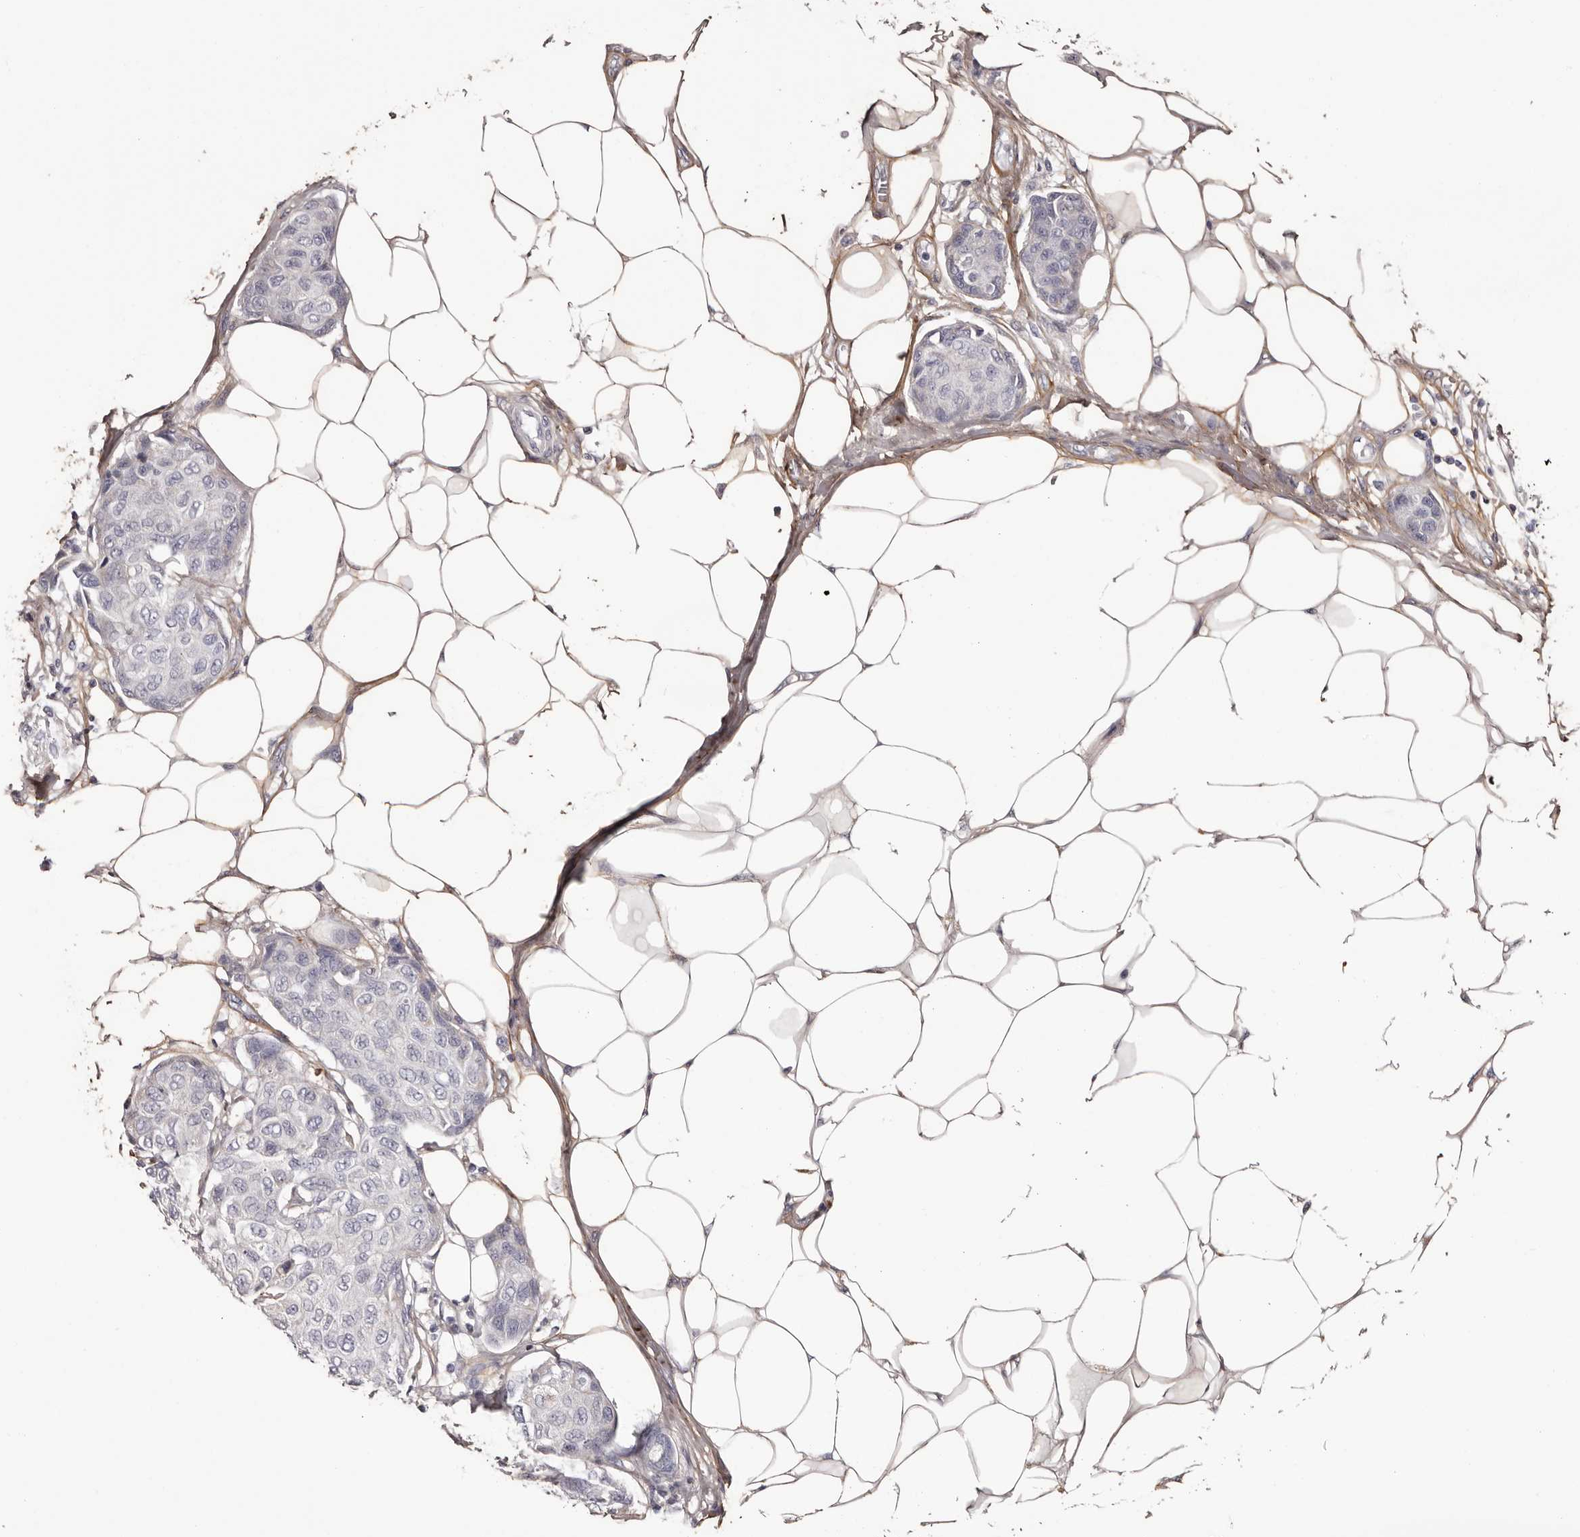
{"staining": {"intensity": "negative", "quantity": "none", "location": "none"}, "tissue": "breast cancer", "cell_type": "Tumor cells", "image_type": "cancer", "snomed": [{"axis": "morphology", "description": "Duct carcinoma"}, {"axis": "topography", "description": "Breast"}], "caption": "A photomicrograph of invasive ductal carcinoma (breast) stained for a protein displays no brown staining in tumor cells.", "gene": "COL6A1", "patient": {"sex": "female", "age": 80}}